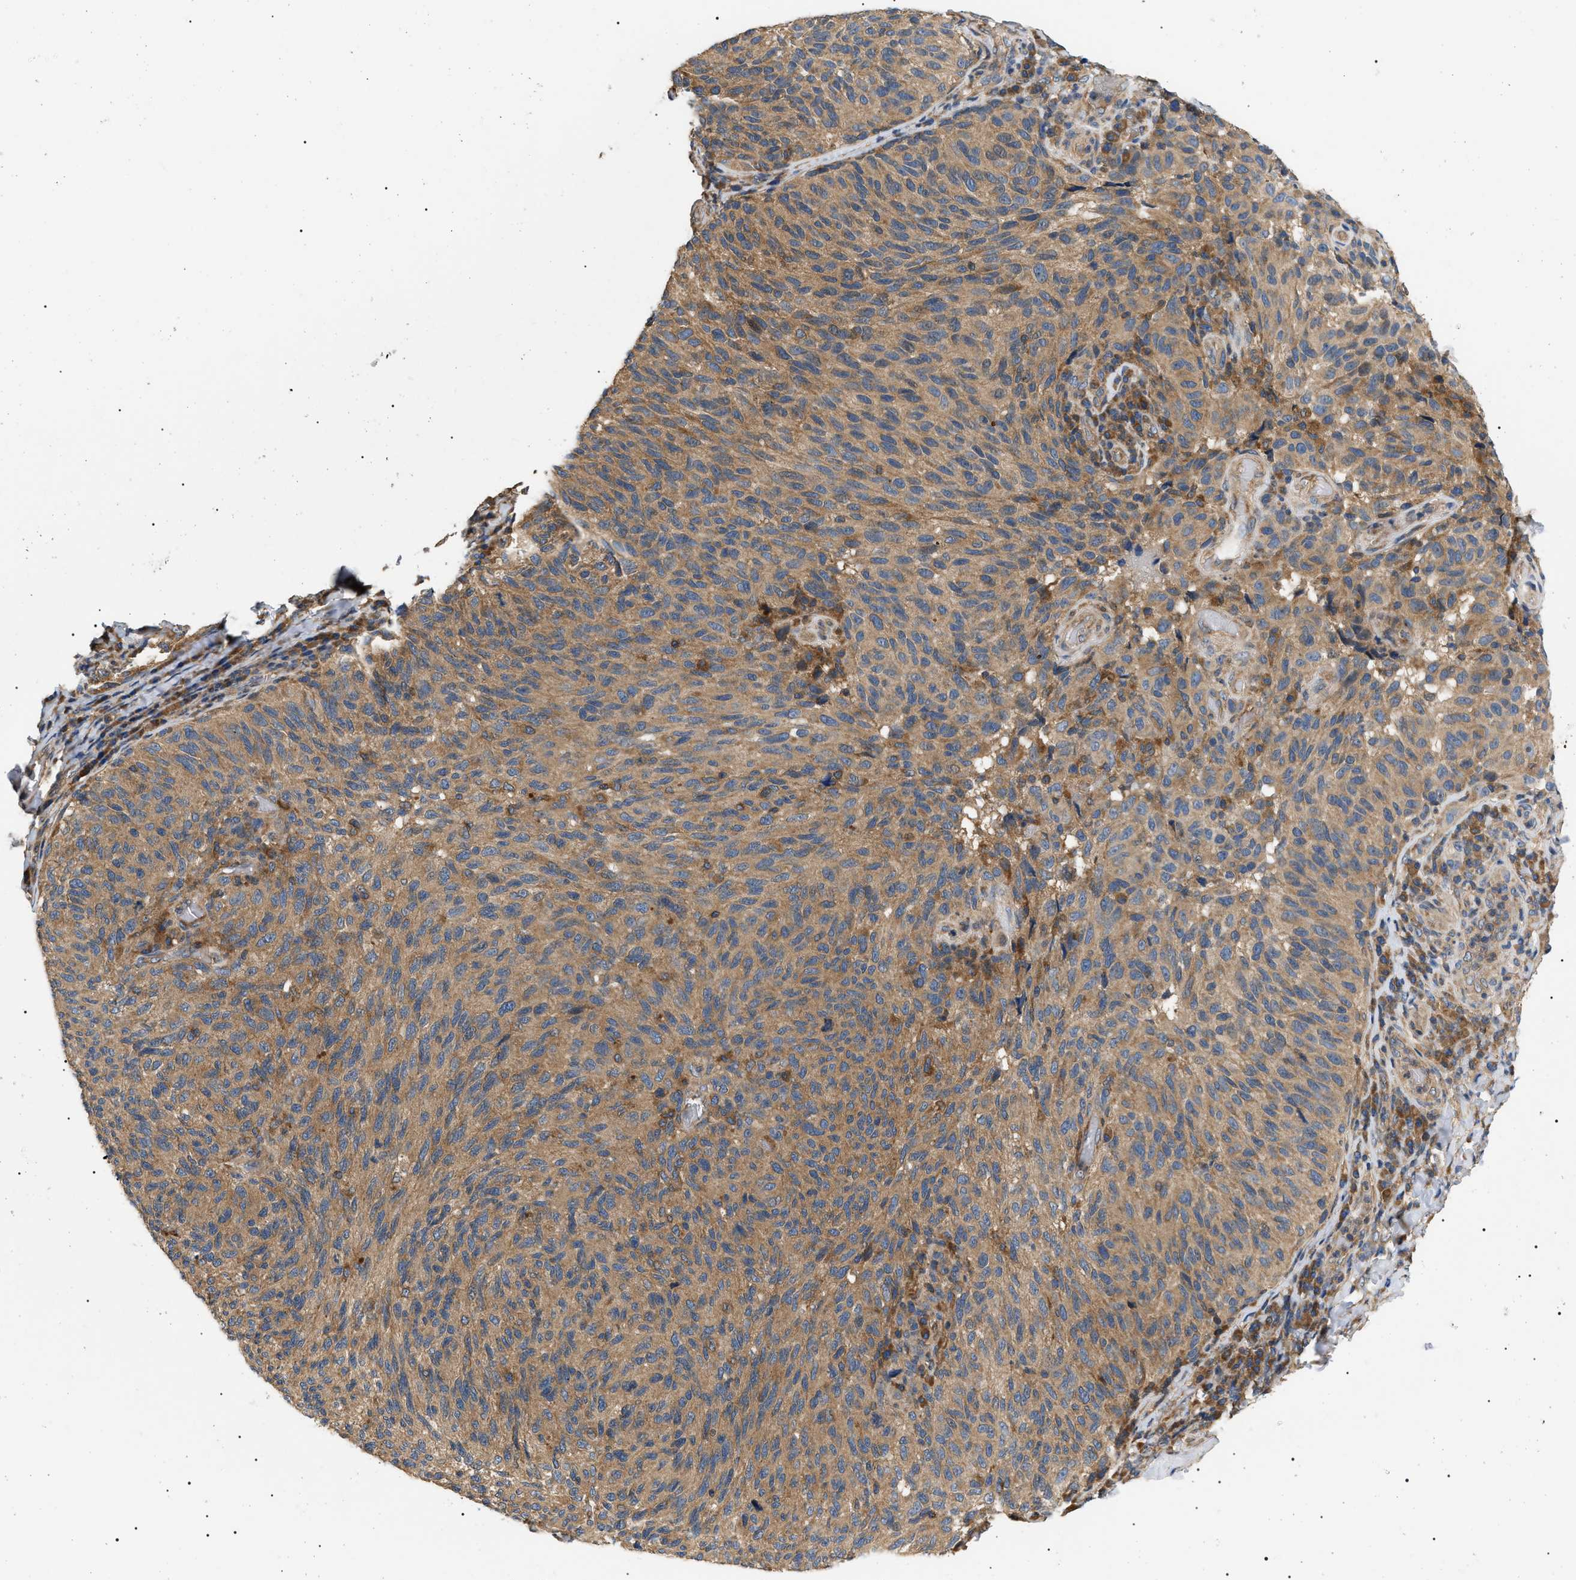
{"staining": {"intensity": "moderate", "quantity": ">75%", "location": "cytoplasmic/membranous"}, "tissue": "melanoma", "cell_type": "Tumor cells", "image_type": "cancer", "snomed": [{"axis": "morphology", "description": "Malignant melanoma, NOS"}, {"axis": "topography", "description": "Skin"}], "caption": "IHC (DAB) staining of human melanoma demonstrates moderate cytoplasmic/membranous protein staining in about >75% of tumor cells.", "gene": "PPM1B", "patient": {"sex": "female", "age": 73}}